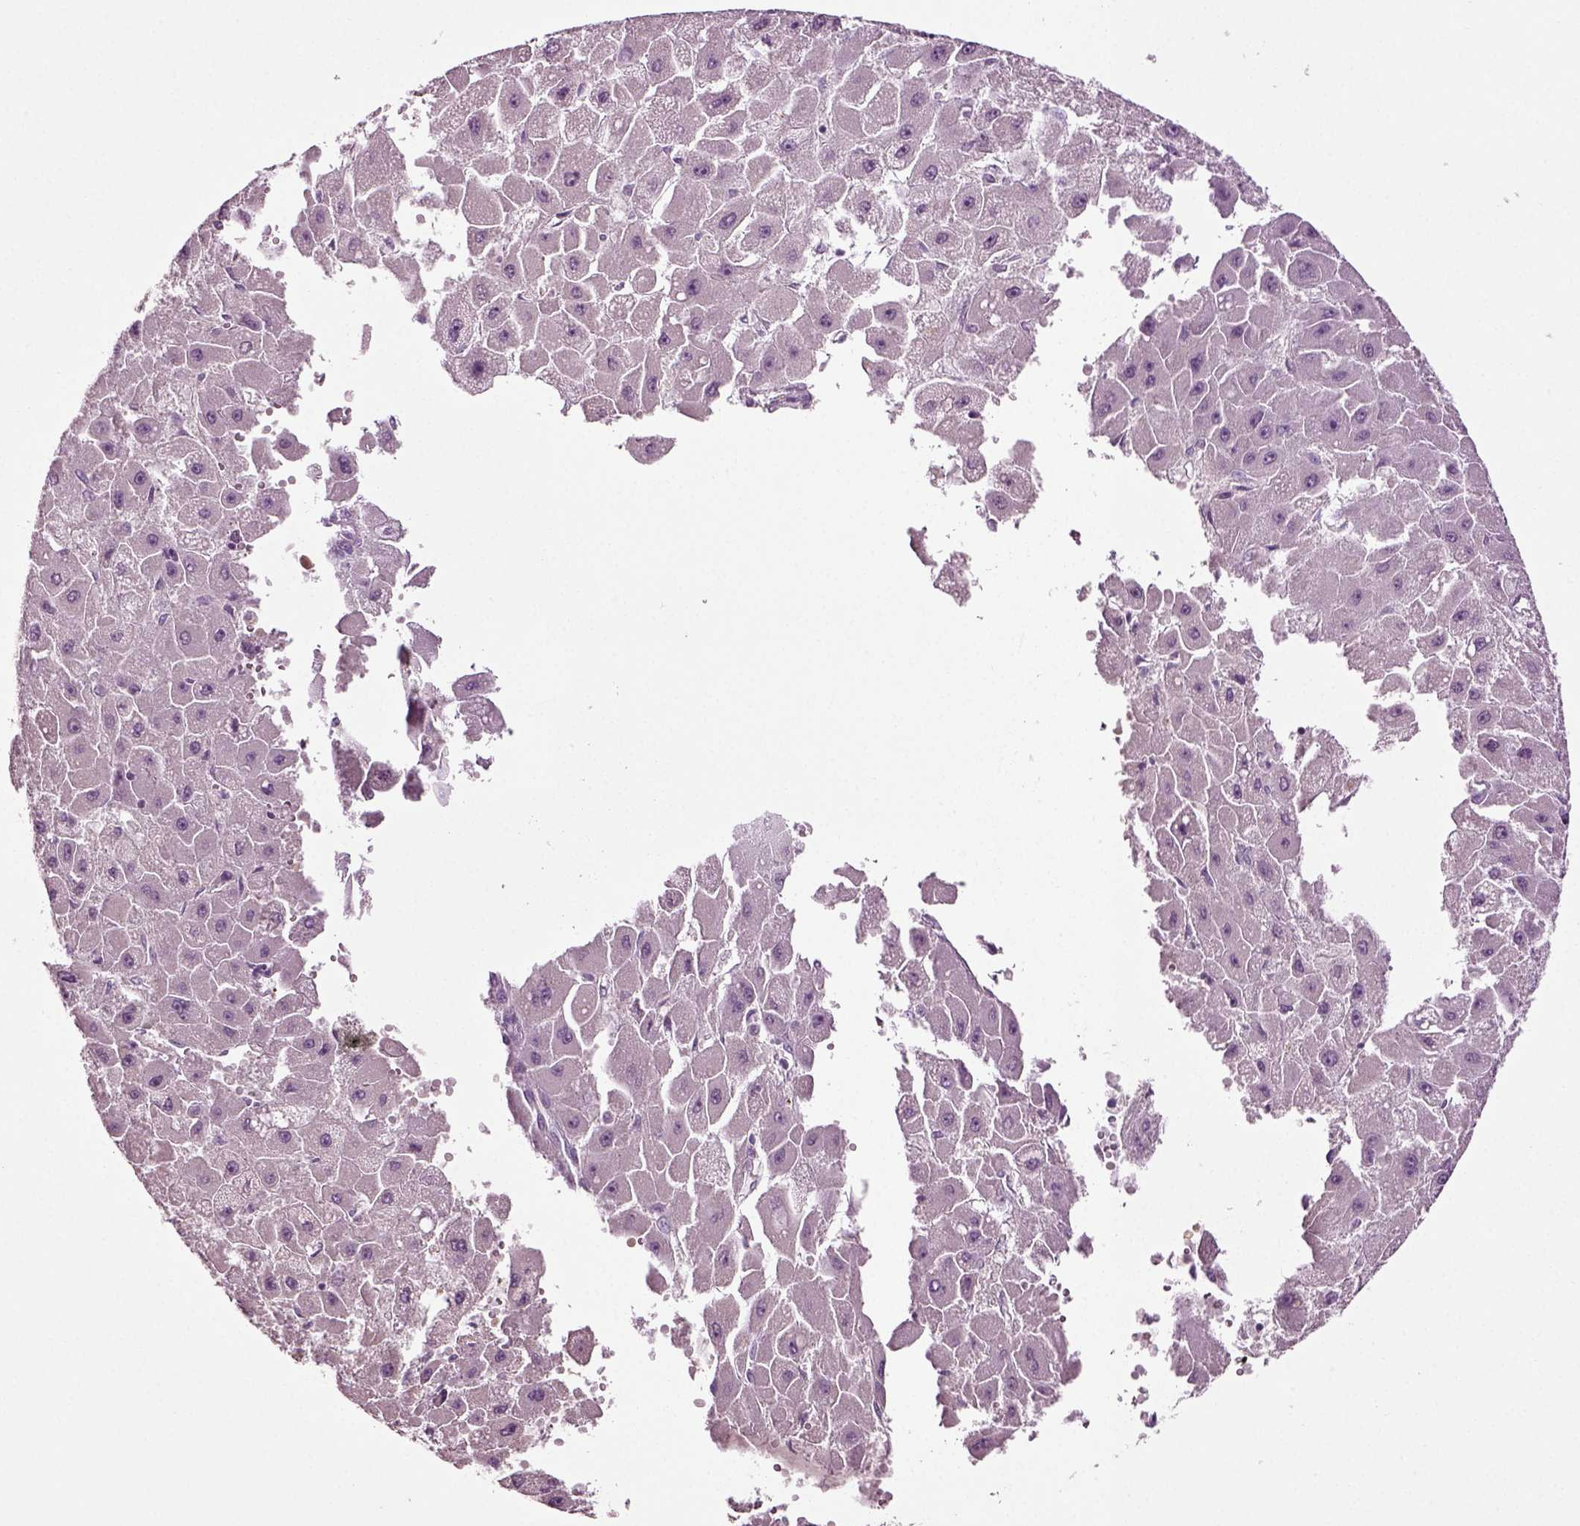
{"staining": {"intensity": "negative", "quantity": "none", "location": "none"}, "tissue": "liver cancer", "cell_type": "Tumor cells", "image_type": "cancer", "snomed": [{"axis": "morphology", "description": "Carcinoma, Hepatocellular, NOS"}, {"axis": "topography", "description": "Liver"}], "caption": "IHC micrograph of neoplastic tissue: liver cancer (hepatocellular carcinoma) stained with DAB reveals no significant protein staining in tumor cells.", "gene": "DEFB118", "patient": {"sex": "female", "age": 25}}